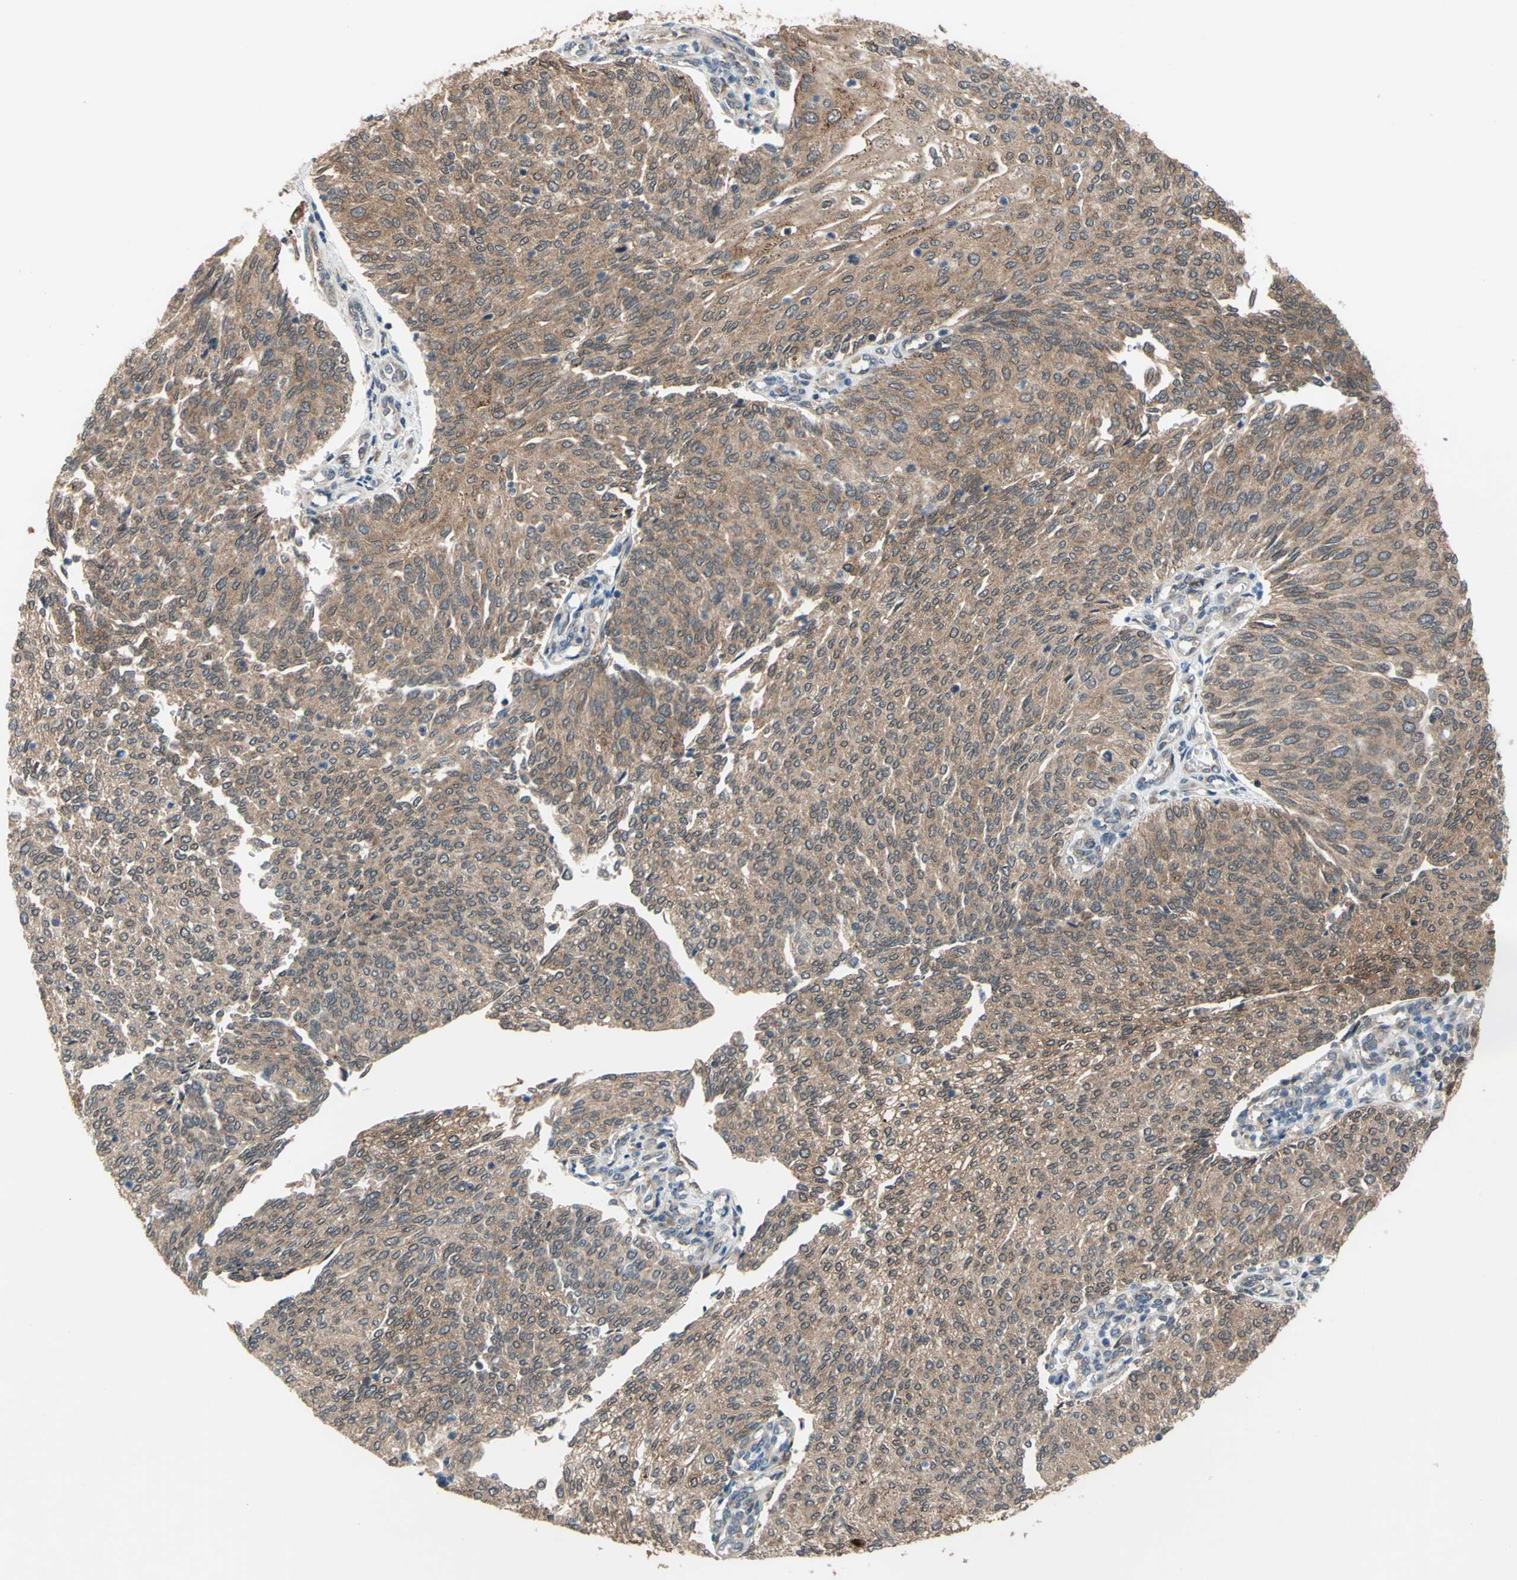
{"staining": {"intensity": "moderate", "quantity": ">75%", "location": "cytoplasmic/membranous"}, "tissue": "urothelial cancer", "cell_type": "Tumor cells", "image_type": "cancer", "snomed": [{"axis": "morphology", "description": "Urothelial carcinoma, Low grade"}, {"axis": "topography", "description": "Urinary bladder"}], "caption": "Immunohistochemical staining of low-grade urothelial carcinoma reveals medium levels of moderate cytoplasmic/membranous expression in about >75% of tumor cells.", "gene": "NFKBIE", "patient": {"sex": "female", "age": 79}}